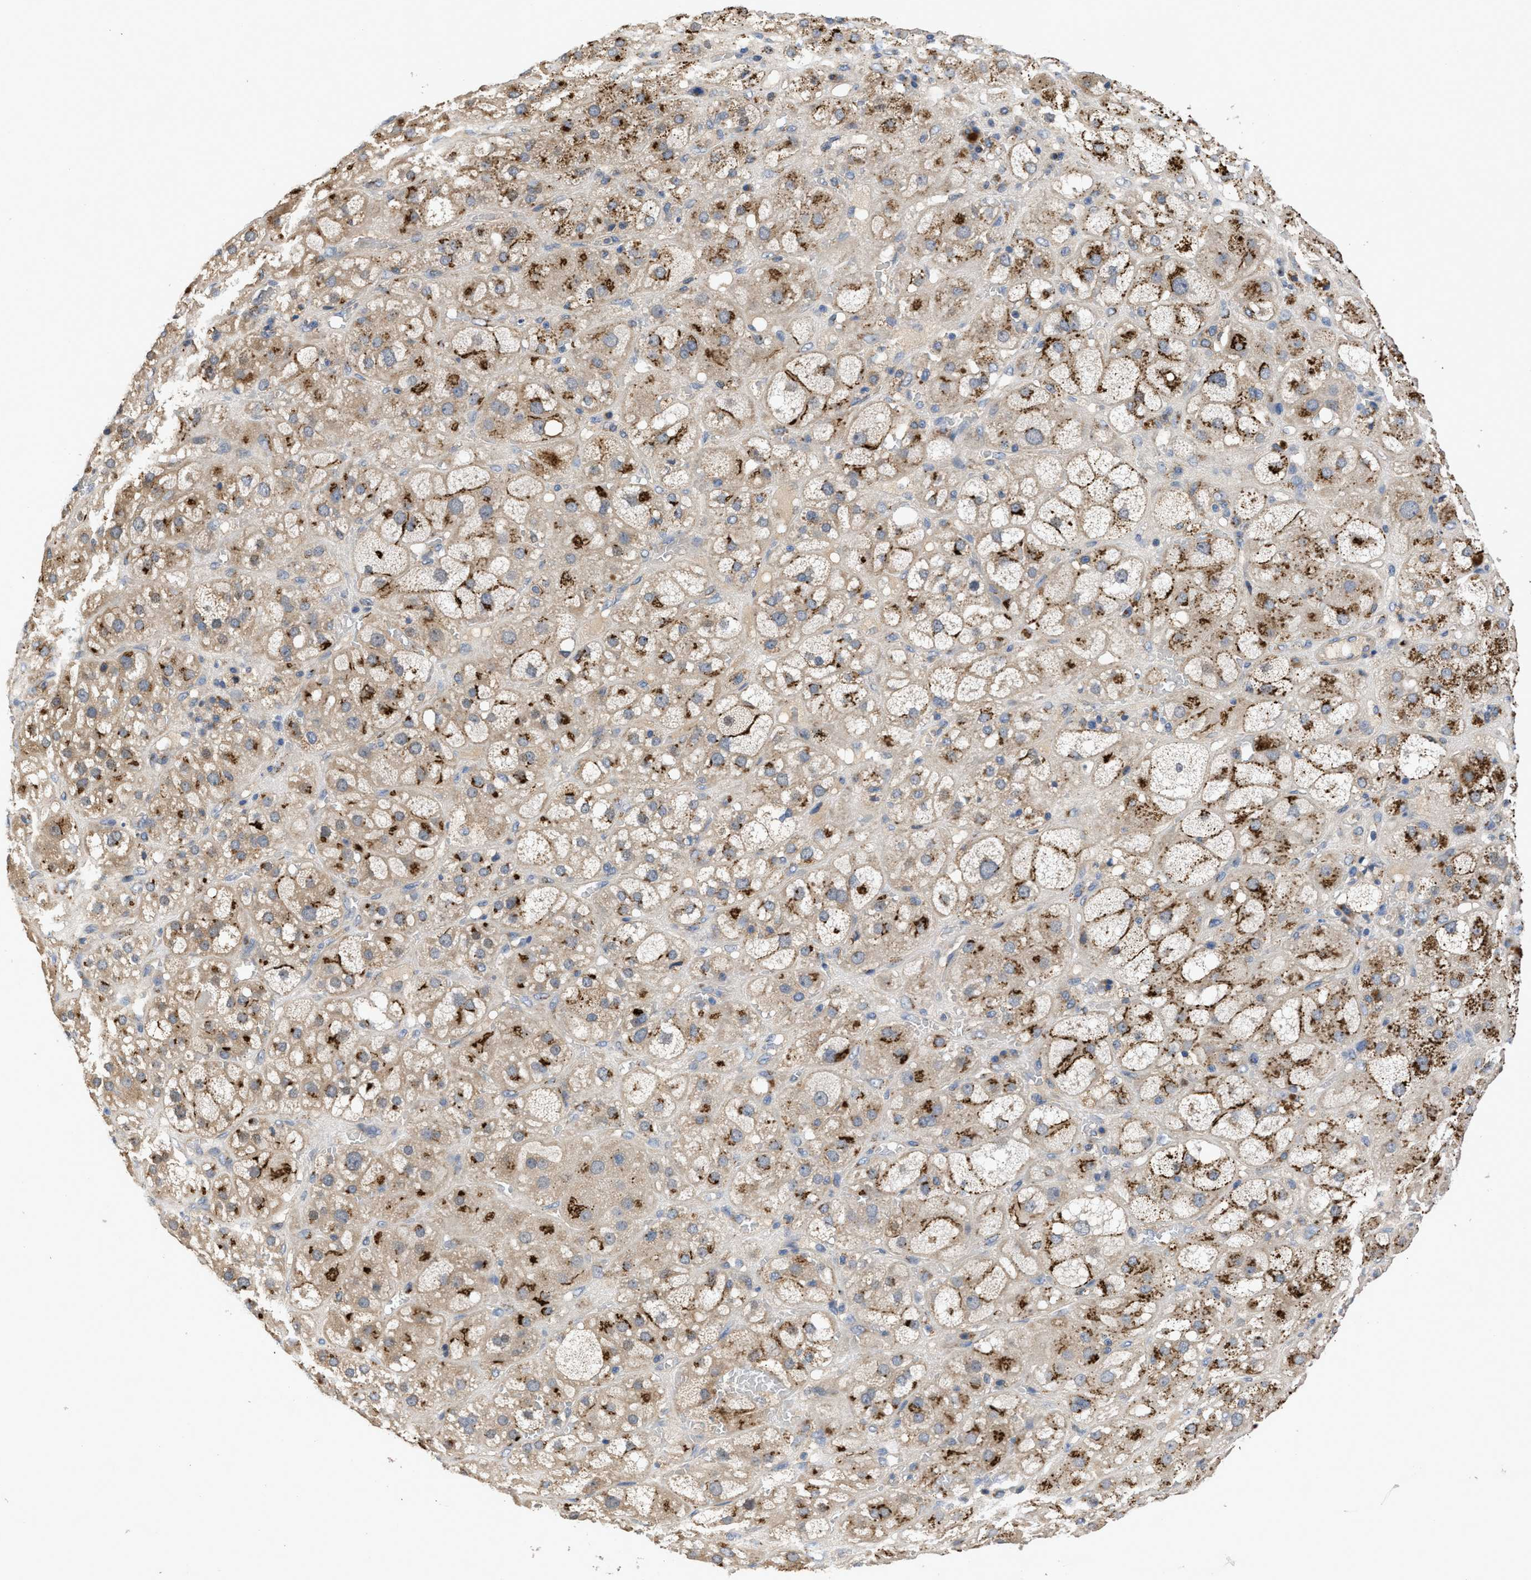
{"staining": {"intensity": "moderate", "quantity": ">75%", "location": "cytoplasmic/membranous"}, "tissue": "adrenal gland", "cell_type": "Glandular cells", "image_type": "normal", "snomed": [{"axis": "morphology", "description": "Normal tissue, NOS"}, {"axis": "topography", "description": "Adrenal gland"}], "caption": "Immunohistochemistry (IHC) (DAB (3,3'-diaminobenzidine)) staining of benign human adrenal gland shows moderate cytoplasmic/membranous protein staining in approximately >75% of glandular cells.", "gene": "SIK2", "patient": {"sex": "female", "age": 47}}